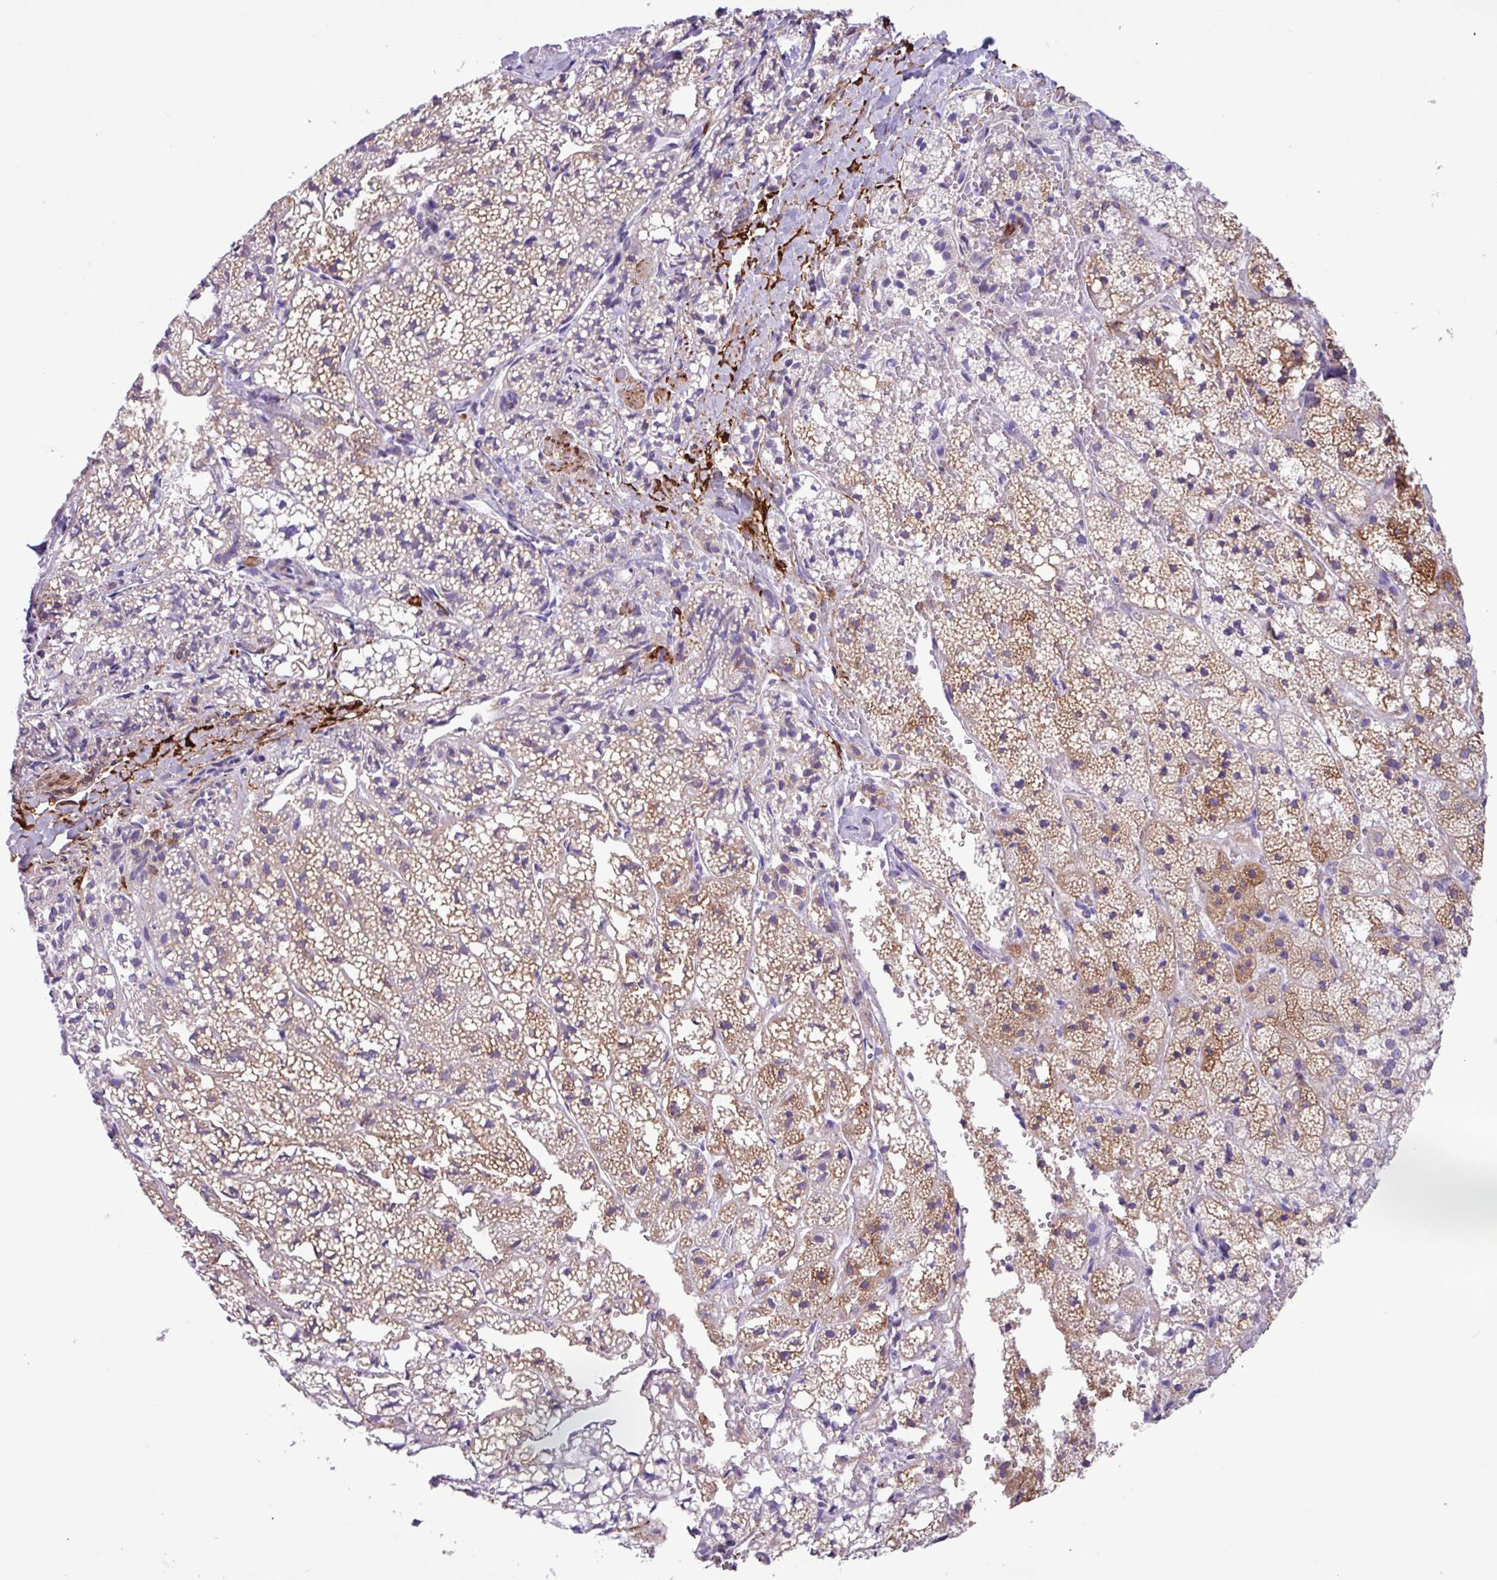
{"staining": {"intensity": "moderate", "quantity": "25%-75%", "location": "cytoplasmic/membranous"}, "tissue": "adrenal gland", "cell_type": "Glandular cells", "image_type": "normal", "snomed": [{"axis": "morphology", "description": "Normal tissue, NOS"}, {"axis": "topography", "description": "Adrenal gland"}], "caption": "Unremarkable adrenal gland was stained to show a protein in brown. There is medium levels of moderate cytoplasmic/membranous expression in about 25%-75% of glandular cells.", "gene": "SLC38A1", "patient": {"sex": "male", "age": 53}}